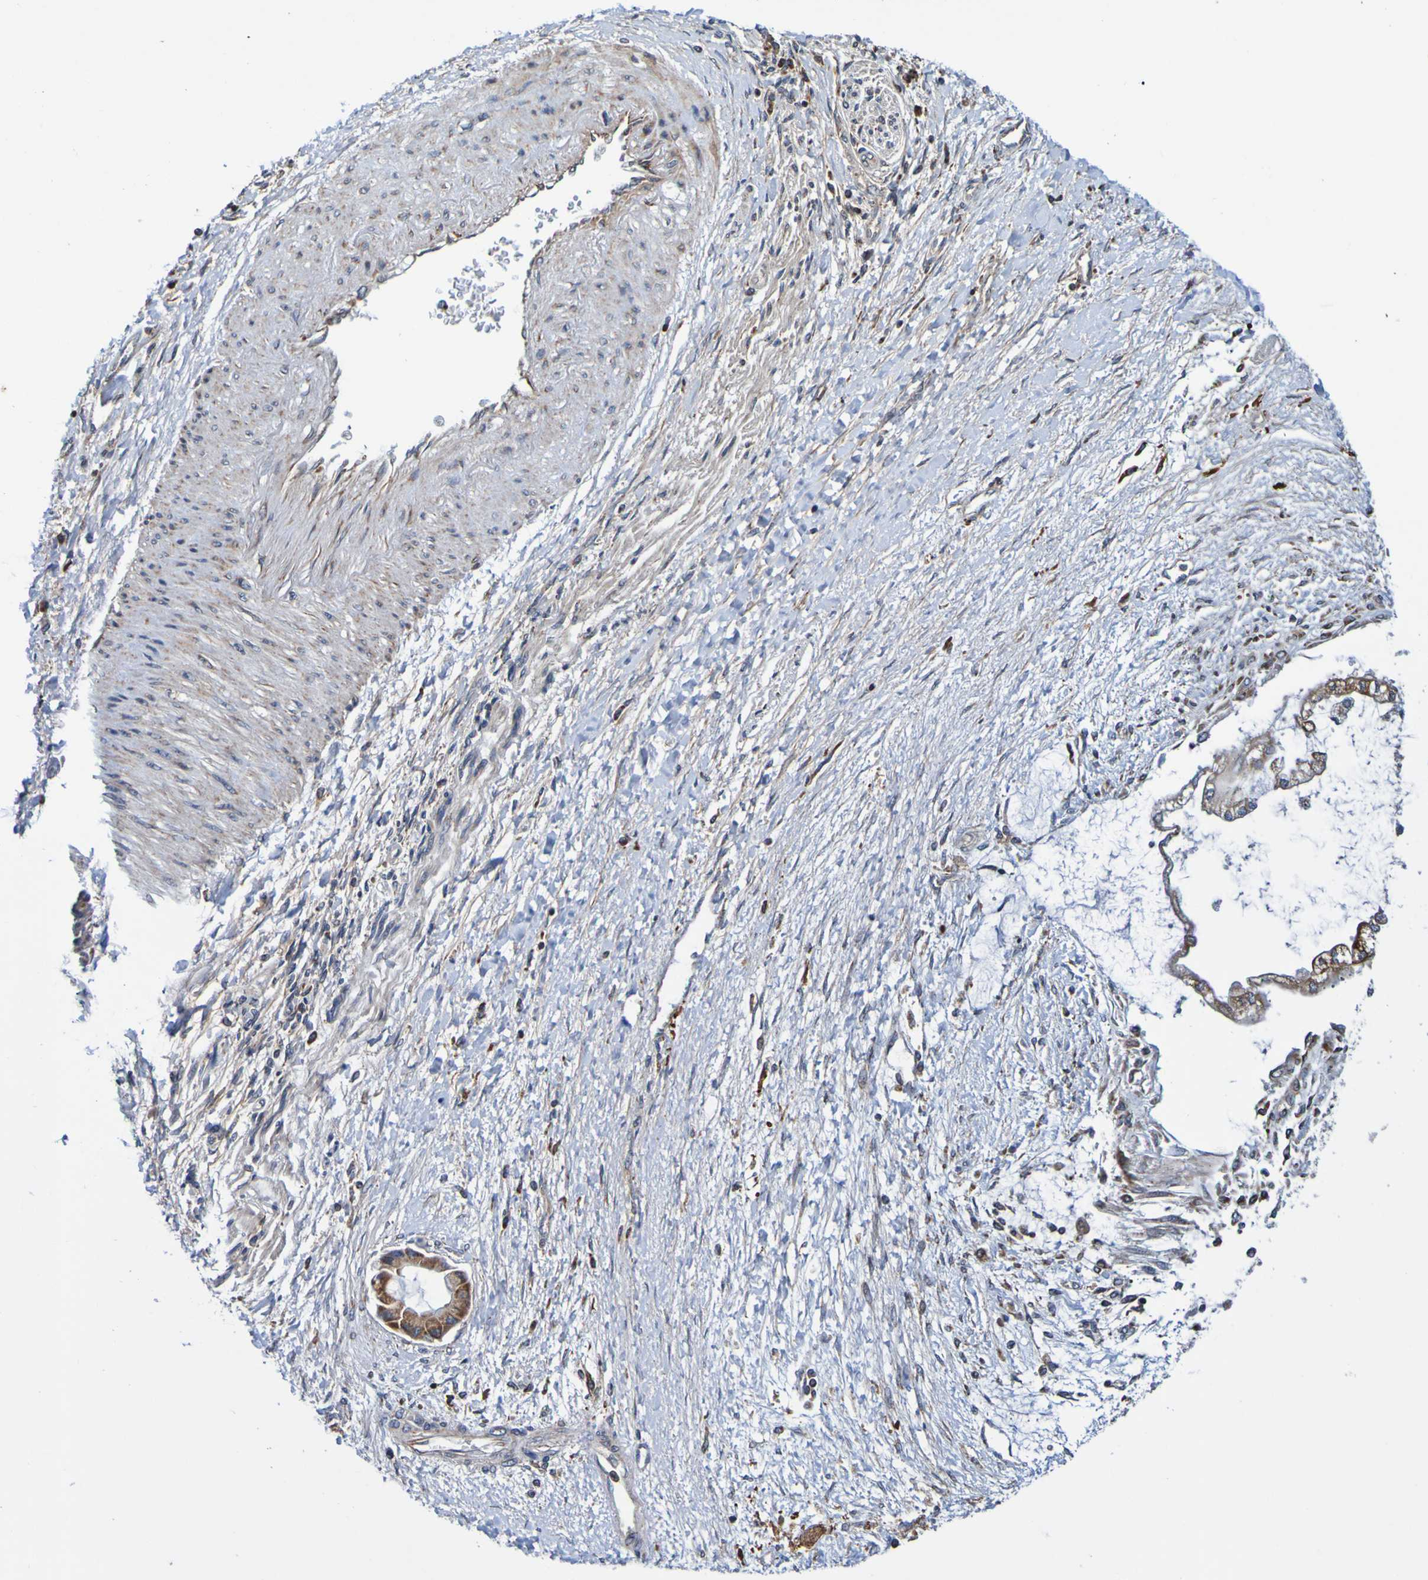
{"staining": {"intensity": "moderate", "quantity": ">75%", "location": "cytoplasmic/membranous"}, "tissue": "liver cancer", "cell_type": "Tumor cells", "image_type": "cancer", "snomed": [{"axis": "morphology", "description": "Cholangiocarcinoma"}, {"axis": "topography", "description": "Liver"}], "caption": "Immunohistochemical staining of liver cancer (cholangiocarcinoma) reveals medium levels of moderate cytoplasmic/membranous protein staining in about >75% of tumor cells.", "gene": "AXIN1", "patient": {"sex": "male", "age": 50}}